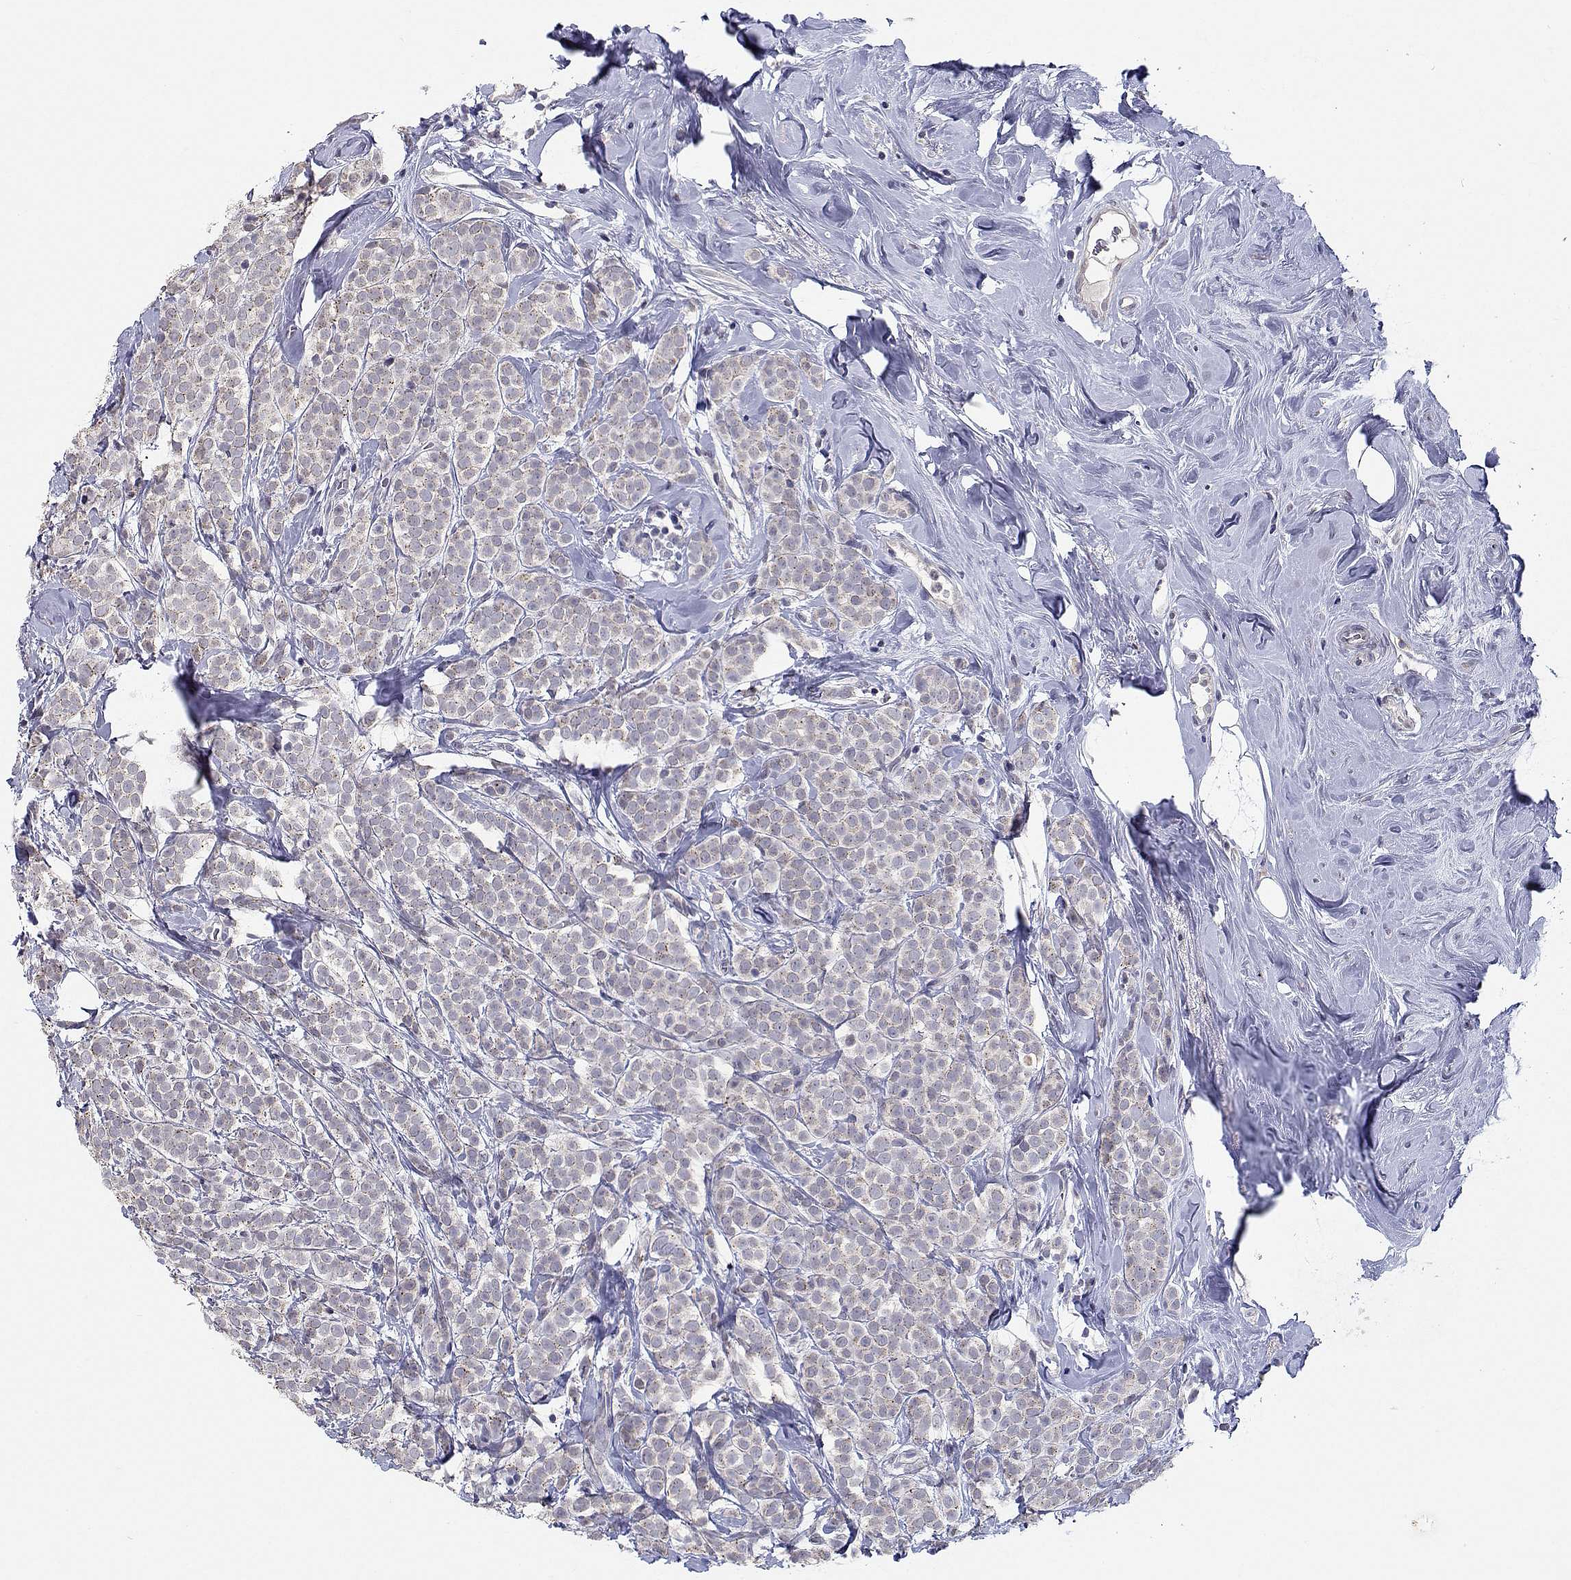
{"staining": {"intensity": "negative", "quantity": "none", "location": "none"}, "tissue": "breast cancer", "cell_type": "Tumor cells", "image_type": "cancer", "snomed": [{"axis": "morphology", "description": "Lobular carcinoma"}, {"axis": "topography", "description": "Breast"}], "caption": "Tumor cells are negative for protein expression in human breast cancer (lobular carcinoma).", "gene": "RBPJL", "patient": {"sex": "female", "age": 49}}